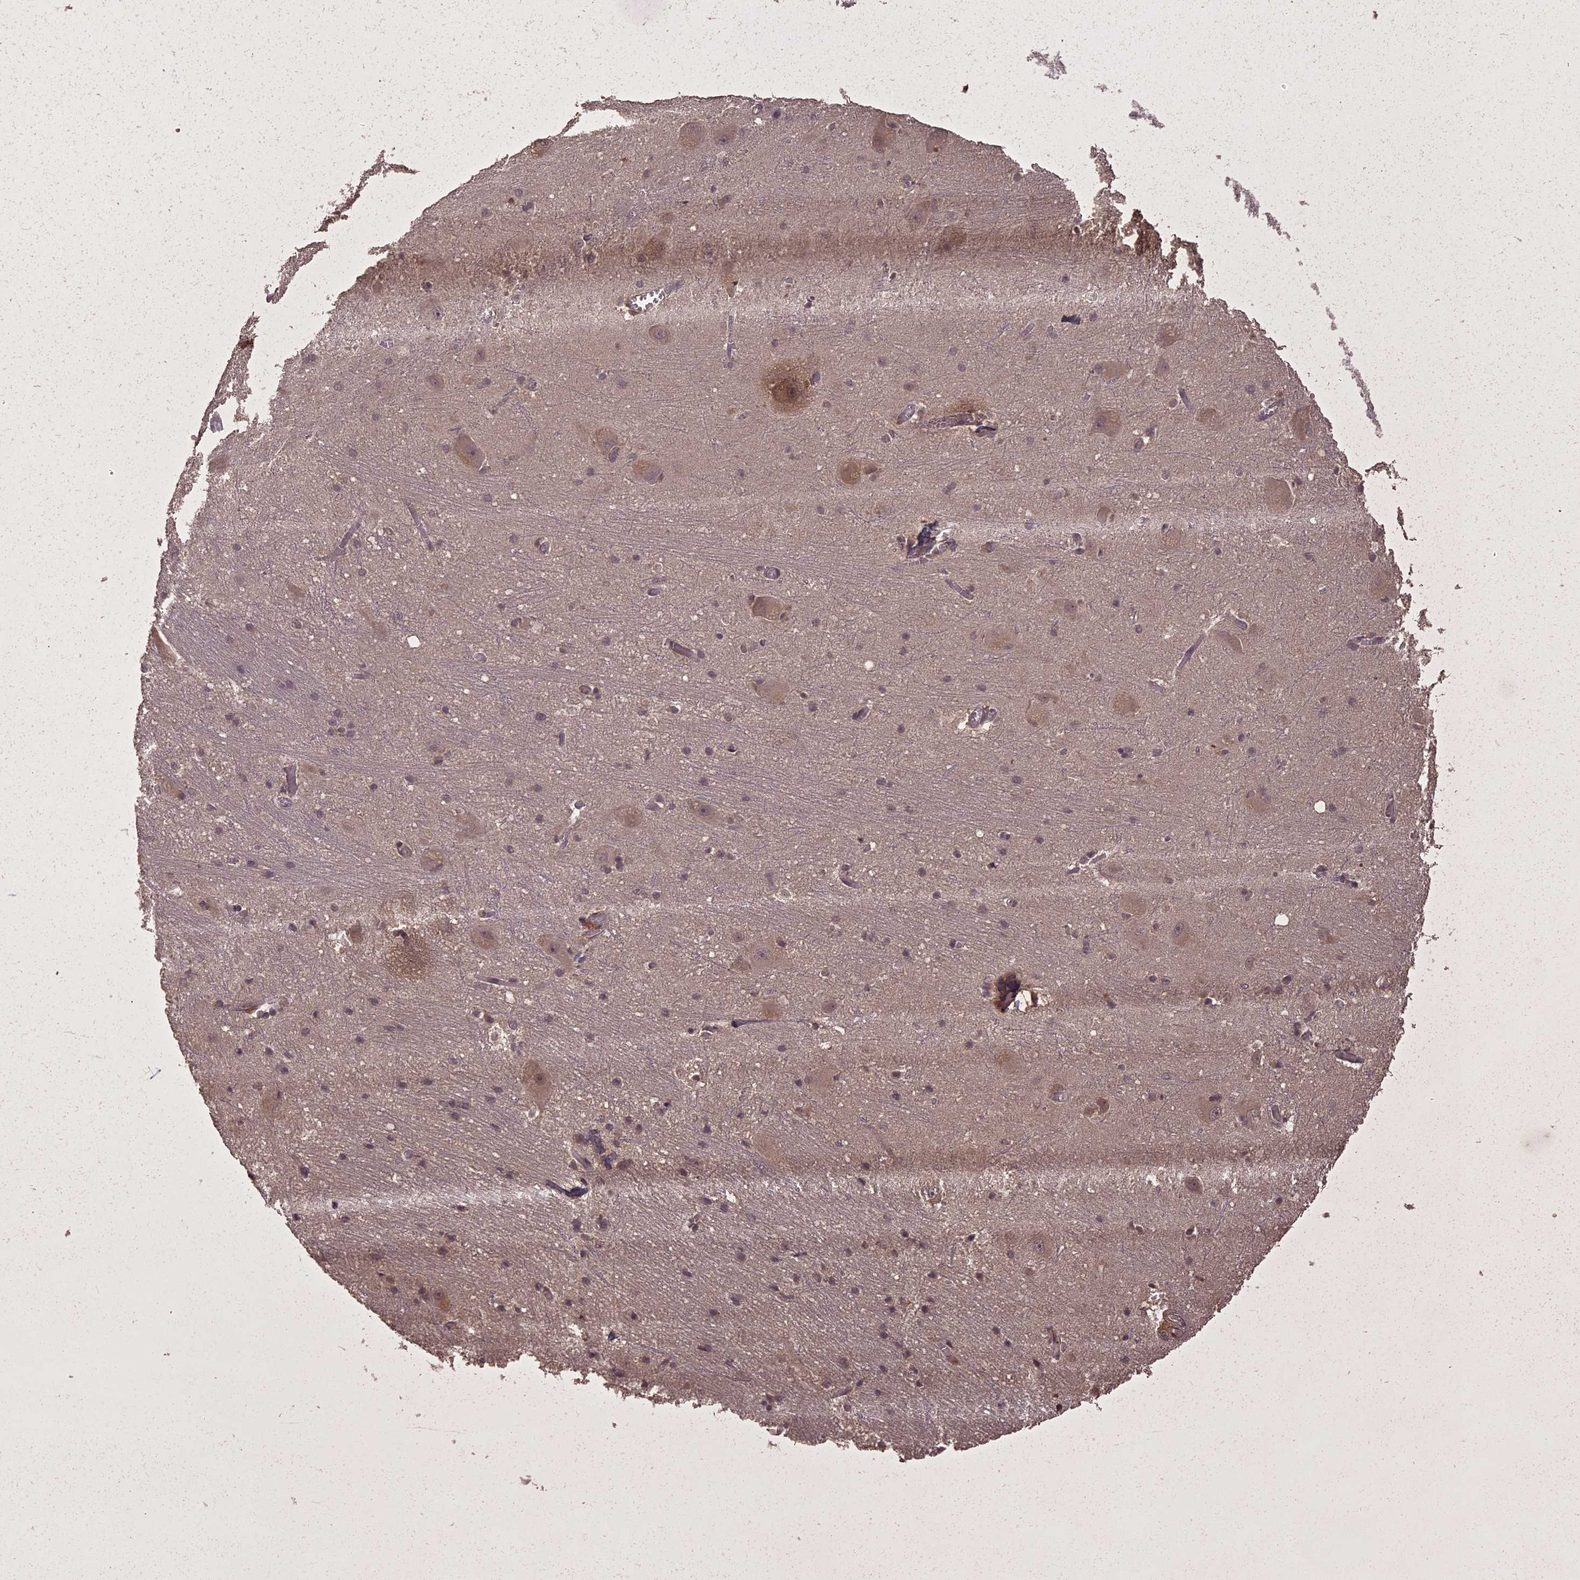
{"staining": {"intensity": "moderate", "quantity": "<25%", "location": "cytoplasmic/membranous"}, "tissue": "caudate", "cell_type": "Glial cells", "image_type": "normal", "snomed": [{"axis": "morphology", "description": "Normal tissue, NOS"}, {"axis": "topography", "description": "Lateral ventricle wall"}], "caption": "IHC (DAB) staining of benign caudate exhibits moderate cytoplasmic/membranous protein staining in about <25% of glial cells.", "gene": "LIN37", "patient": {"sex": "male", "age": 37}}